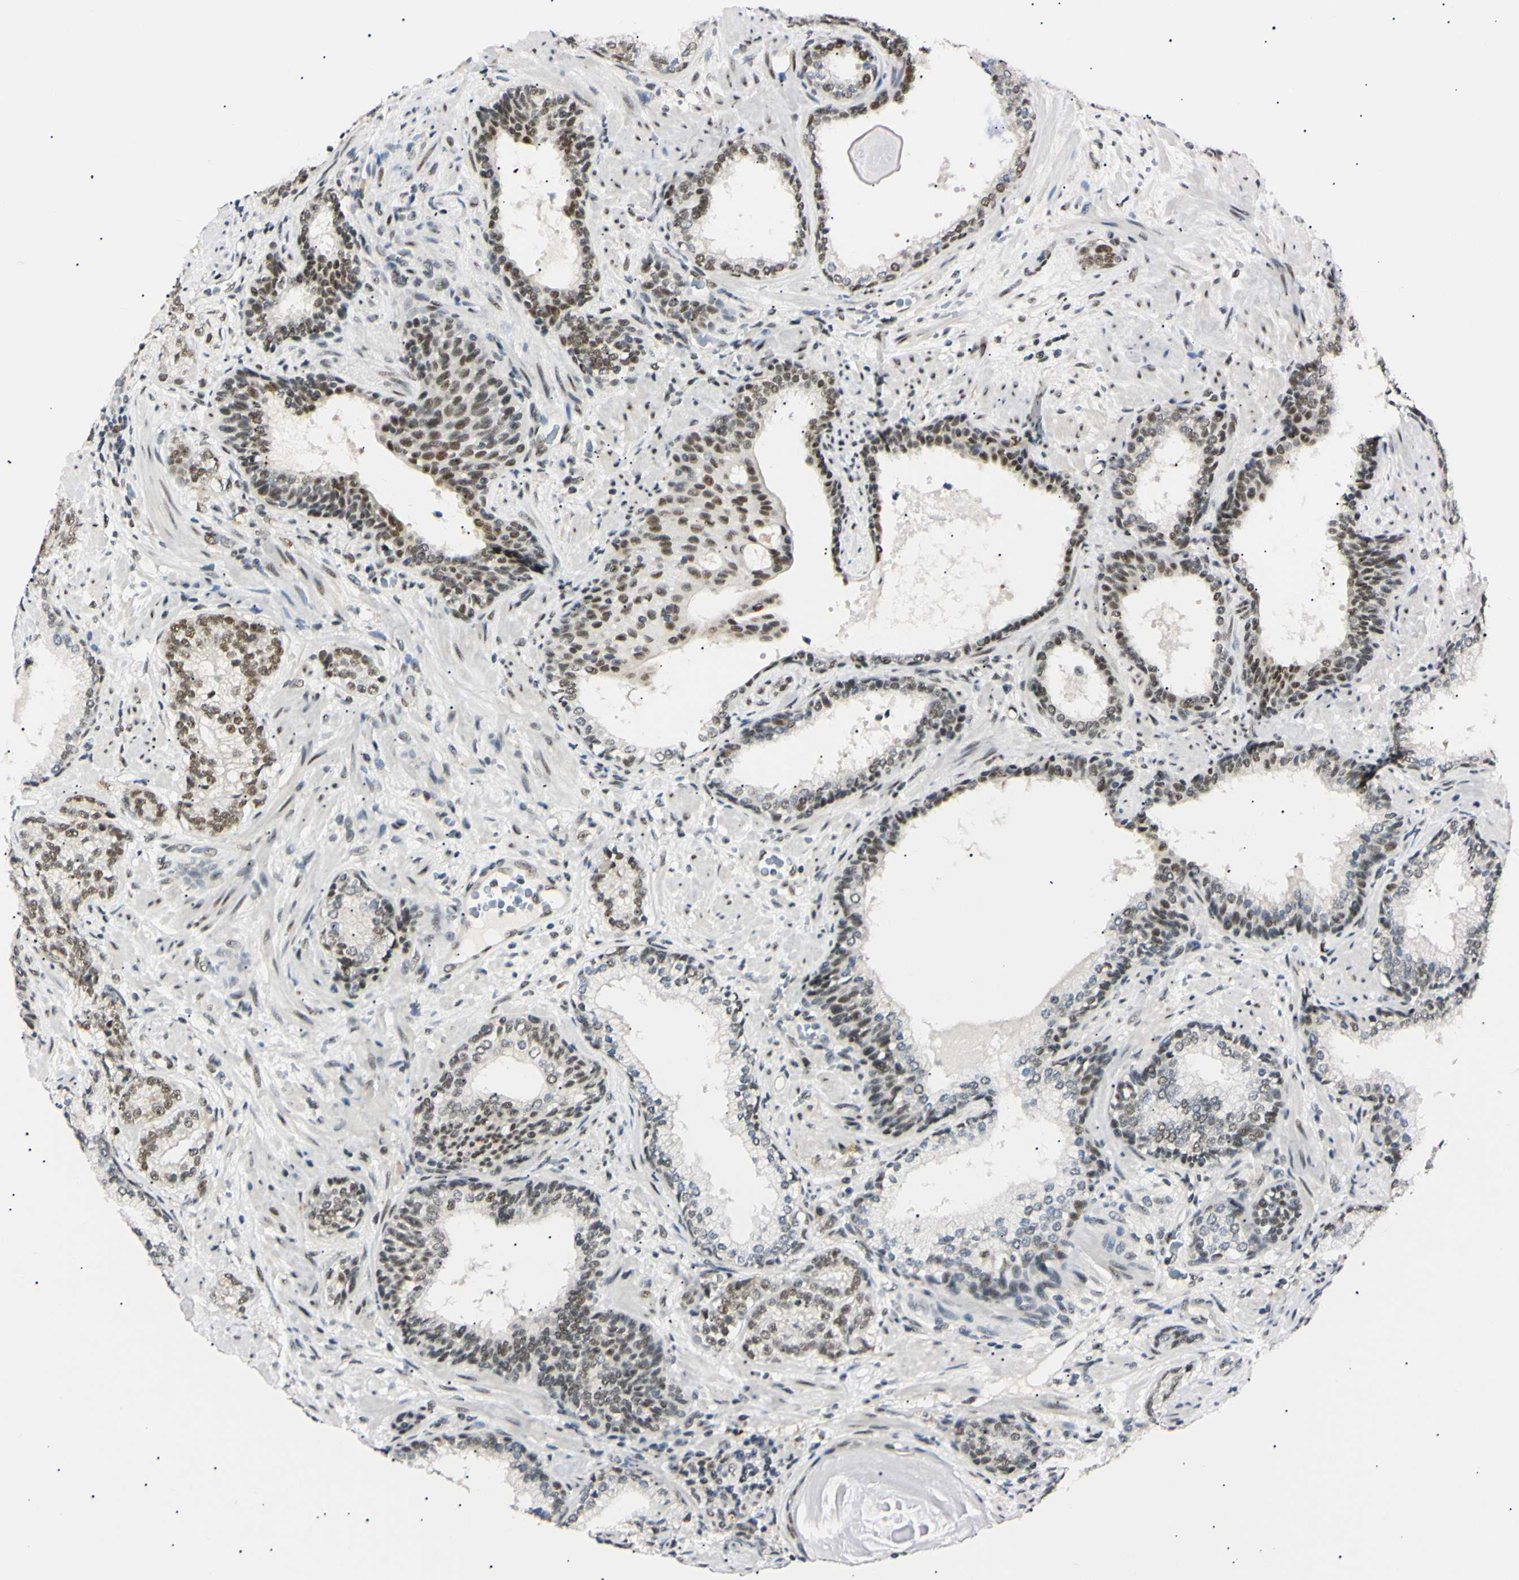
{"staining": {"intensity": "moderate", "quantity": ">75%", "location": "nuclear"}, "tissue": "prostate cancer", "cell_type": "Tumor cells", "image_type": "cancer", "snomed": [{"axis": "morphology", "description": "Adenocarcinoma, High grade"}, {"axis": "topography", "description": "Prostate"}], "caption": "Approximately >75% of tumor cells in prostate cancer (adenocarcinoma (high-grade)) exhibit moderate nuclear protein expression as visualized by brown immunohistochemical staining.", "gene": "ZNF134", "patient": {"sex": "male", "age": 61}}